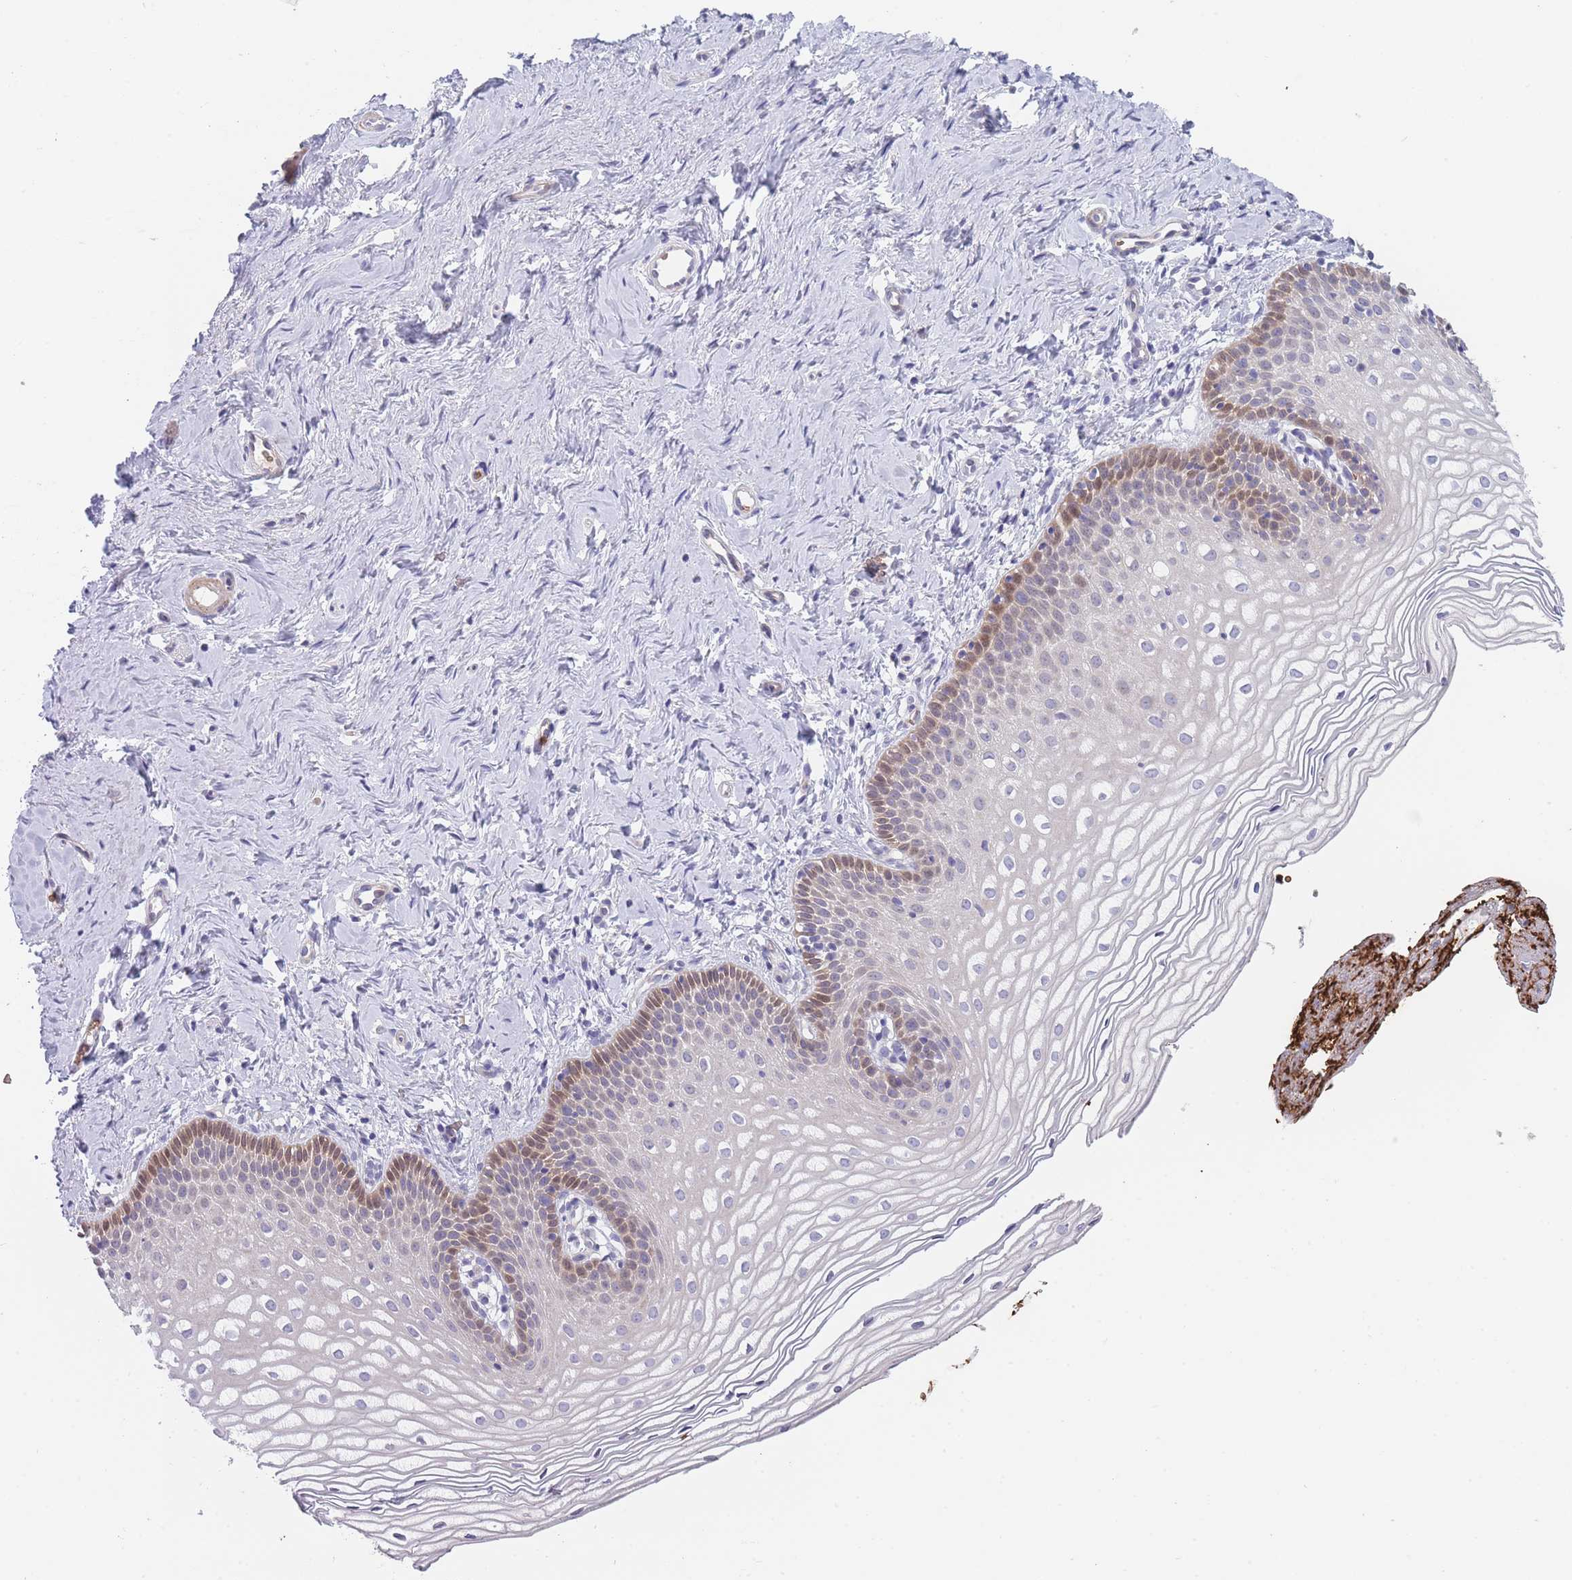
{"staining": {"intensity": "moderate", "quantity": "<25%", "location": "cytoplasmic/membranous"}, "tissue": "vagina", "cell_type": "Squamous epithelial cells", "image_type": "normal", "snomed": [{"axis": "morphology", "description": "Normal tissue, NOS"}, {"axis": "topography", "description": "Vagina"}], "caption": "Protein analysis of unremarkable vagina reveals moderate cytoplasmic/membranous expression in about <25% of squamous epithelial cells.", "gene": "SMPD4", "patient": {"sex": "female", "age": 56}}